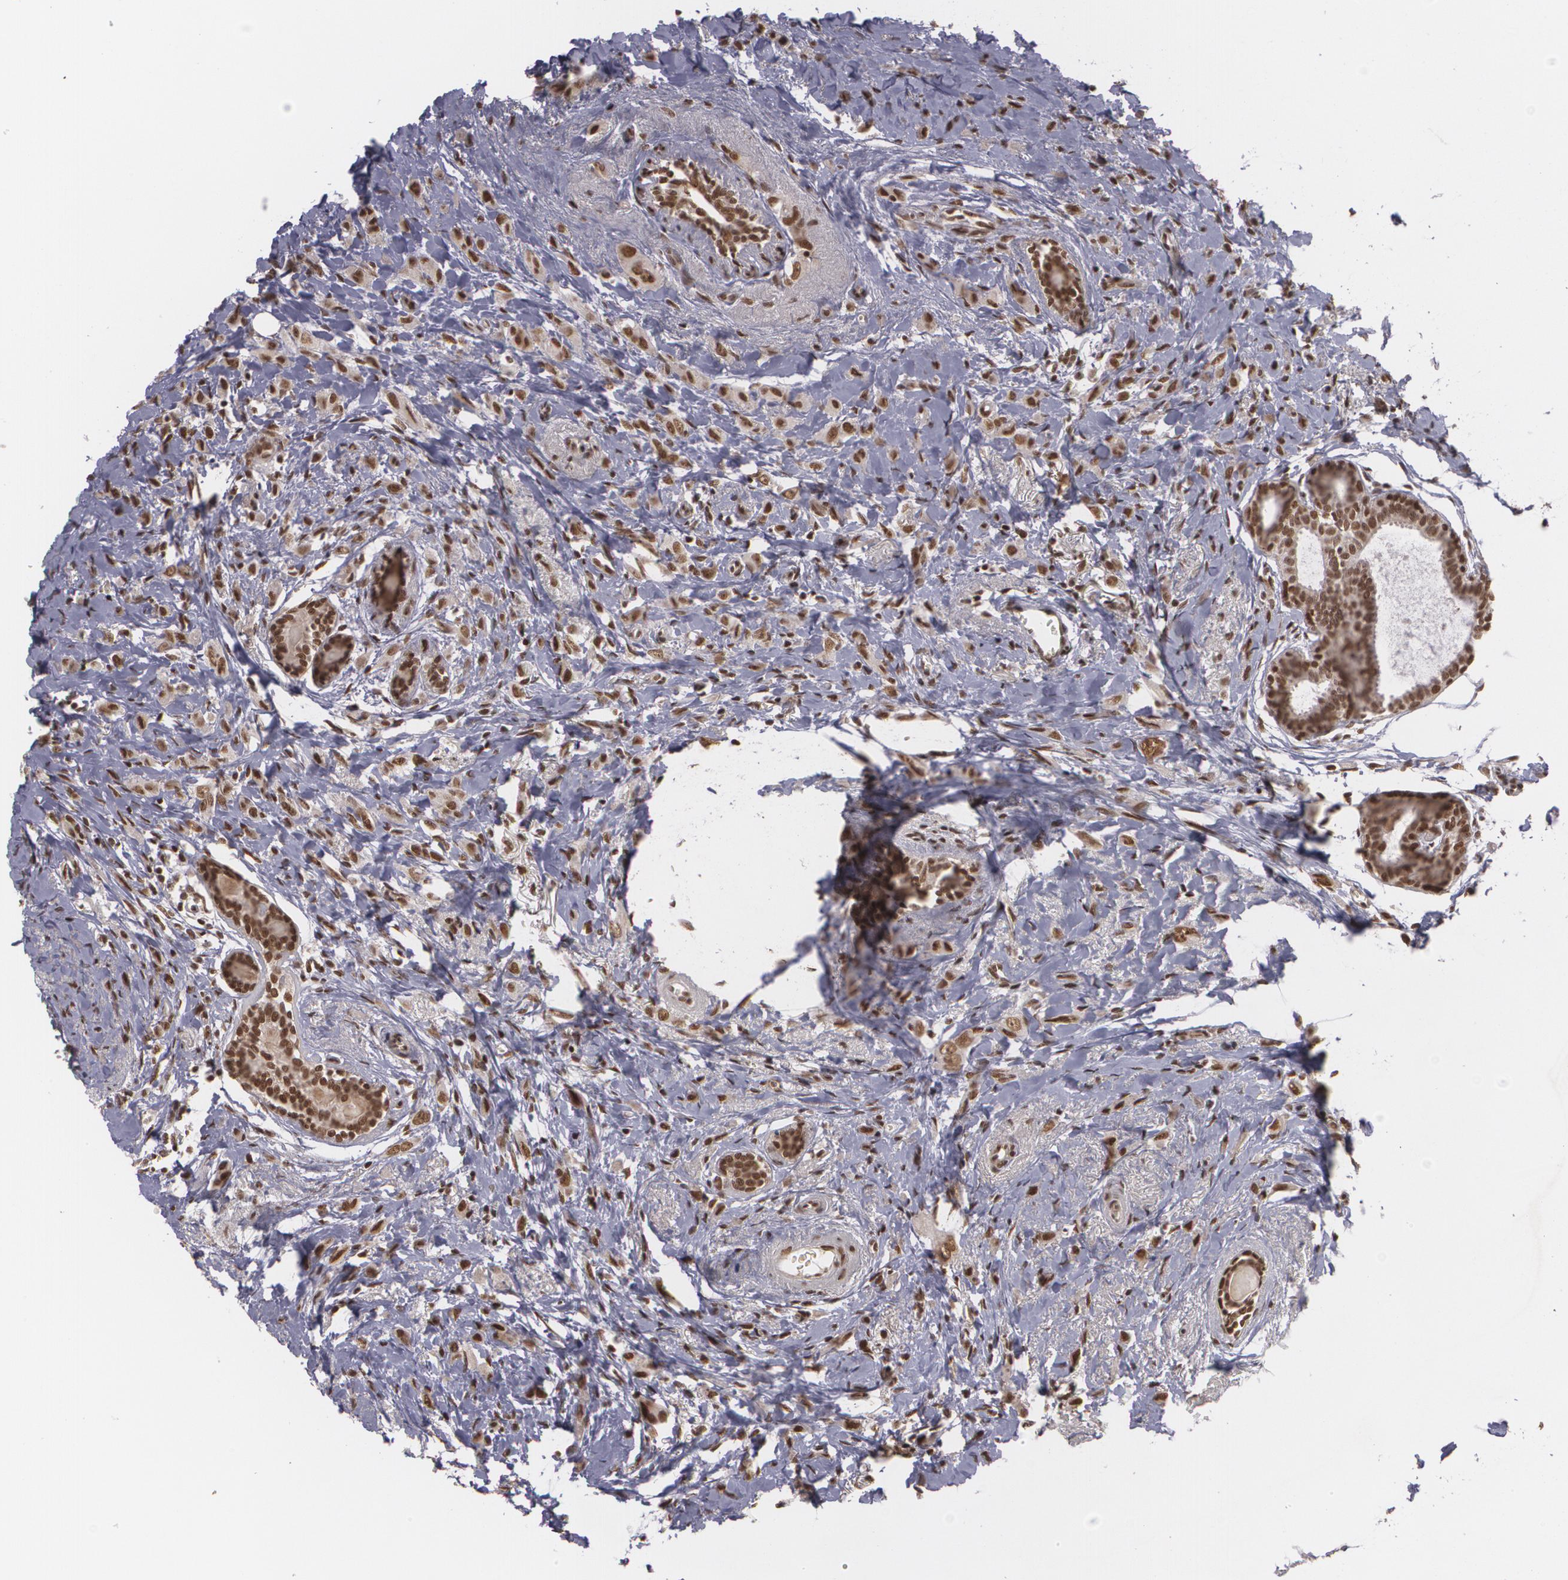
{"staining": {"intensity": "strong", "quantity": ">75%", "location": "nuclear"}, "tissue": "breast cancer", "cell_type": "Tumor cells", "image_type": "cancer", "snomed": [{"axis": "morphology", "description": "Lobular carcinoma"}, {"axis": "topography", "description": "Breast"}], "caption": "Immunohistochemistry (DAB) staining of breast lobular carcinoma exhibits strong nuclear protein positivity in approximately >75% of tumor cells. The staining was performed using DAB (3,3'-diaminobenzidine) to visualize the protein expression in brown, while the nuclei were stained in blue with hematoxylin (Magnification: 20x).", "gene": "RXRB", "patient": {"sex": "female", "age": 57}}